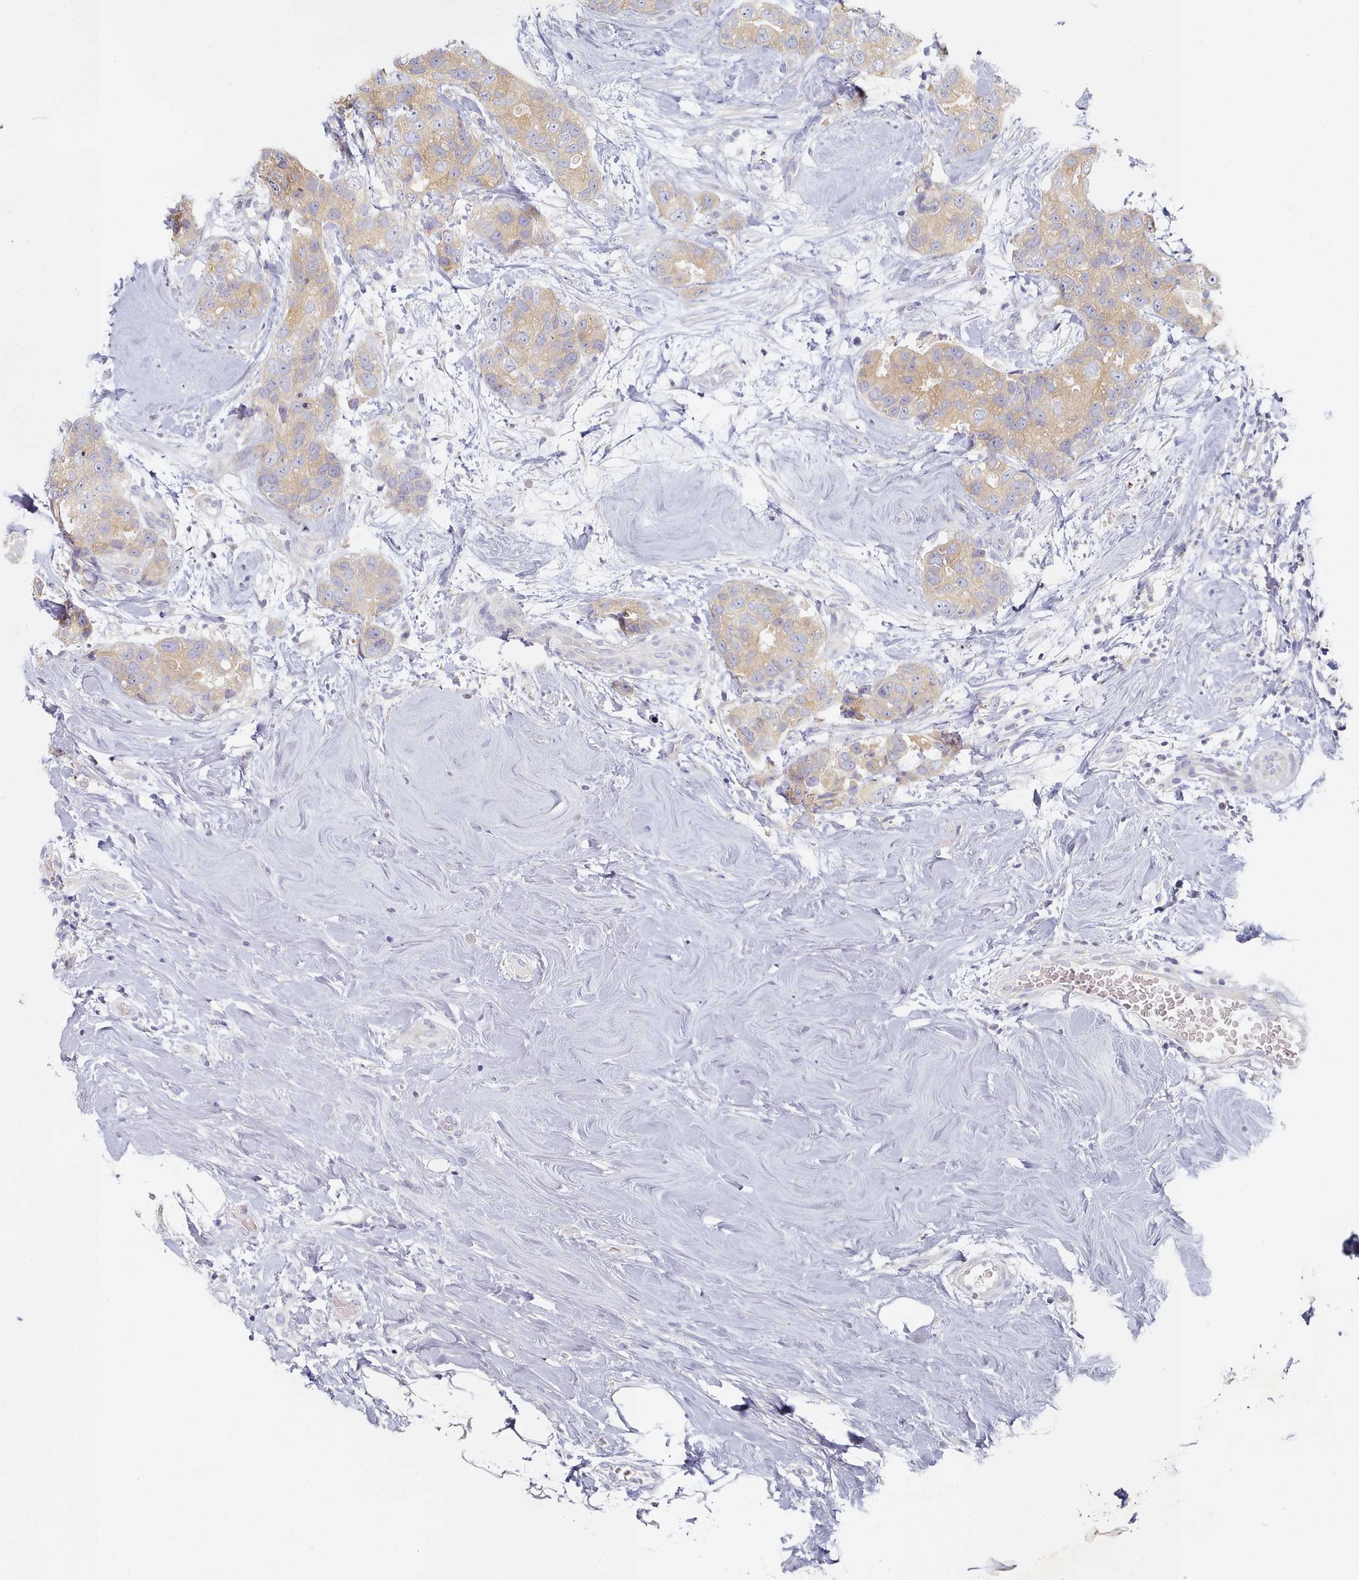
{"staining": {"intensity": "moderate", "quantity": ">75%", "location": "cytoplasmic/membranous"}, "tissue": "breast cancer", "cell_type": "Tumor cells", "image_type": "cancer", "snomed": [{"axis": "morphology", "description": "Duct carcinoma"}, {"axis": "topography", "description": "Breast"}], "caption": "Protein expression analysis of human breast invasive ductal carcinoma reveals moderate cytoplasmic/membranous staining in about >75% of tumor cells.", "gene": "TYW1B", "patient": {"sex": "female", "age": 62}}